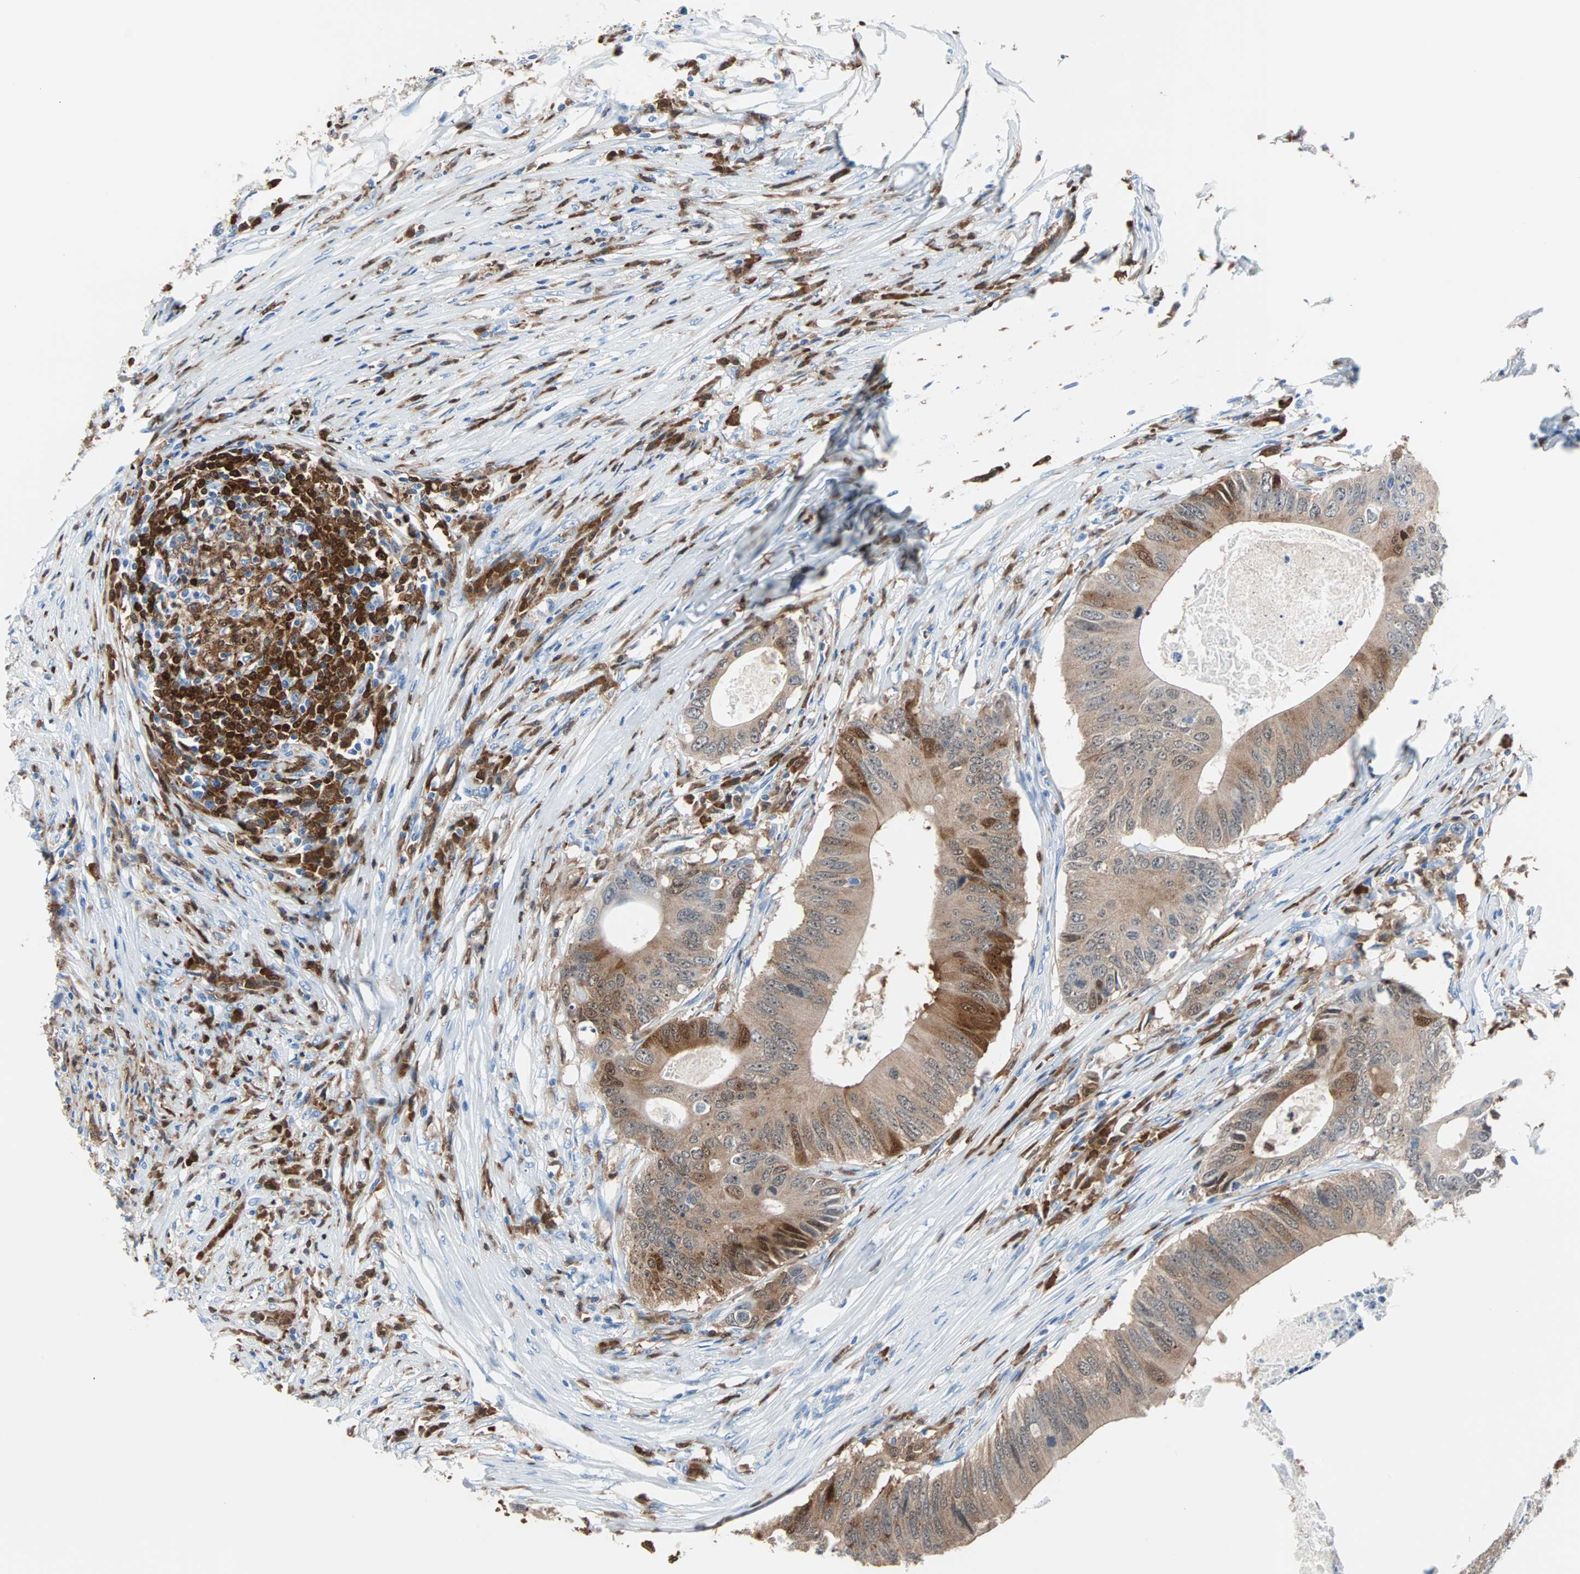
{"staining": {"intensity": "weak", "quantity": ">75%", "location": "cytoplasmic/membranous"}, "tissue": "colorectal cancer", "cell_type": "Tumor cells", "image_type": "cancer", "snomed": [{"axis": "morphology", "description": "Adenocarcinoma, NOS"}, {"axis": "topography", "description": "Colon"}], "caption": "Immunohistochemistry (DAB) staining of human colorectal cancer (adenocarcinoma) reveals weak cytoplasmic/membranous protein positivity in approximately >75% of tumor cells.", "gene": "SYK", "patient": {"sex": "male", "age": 71}}